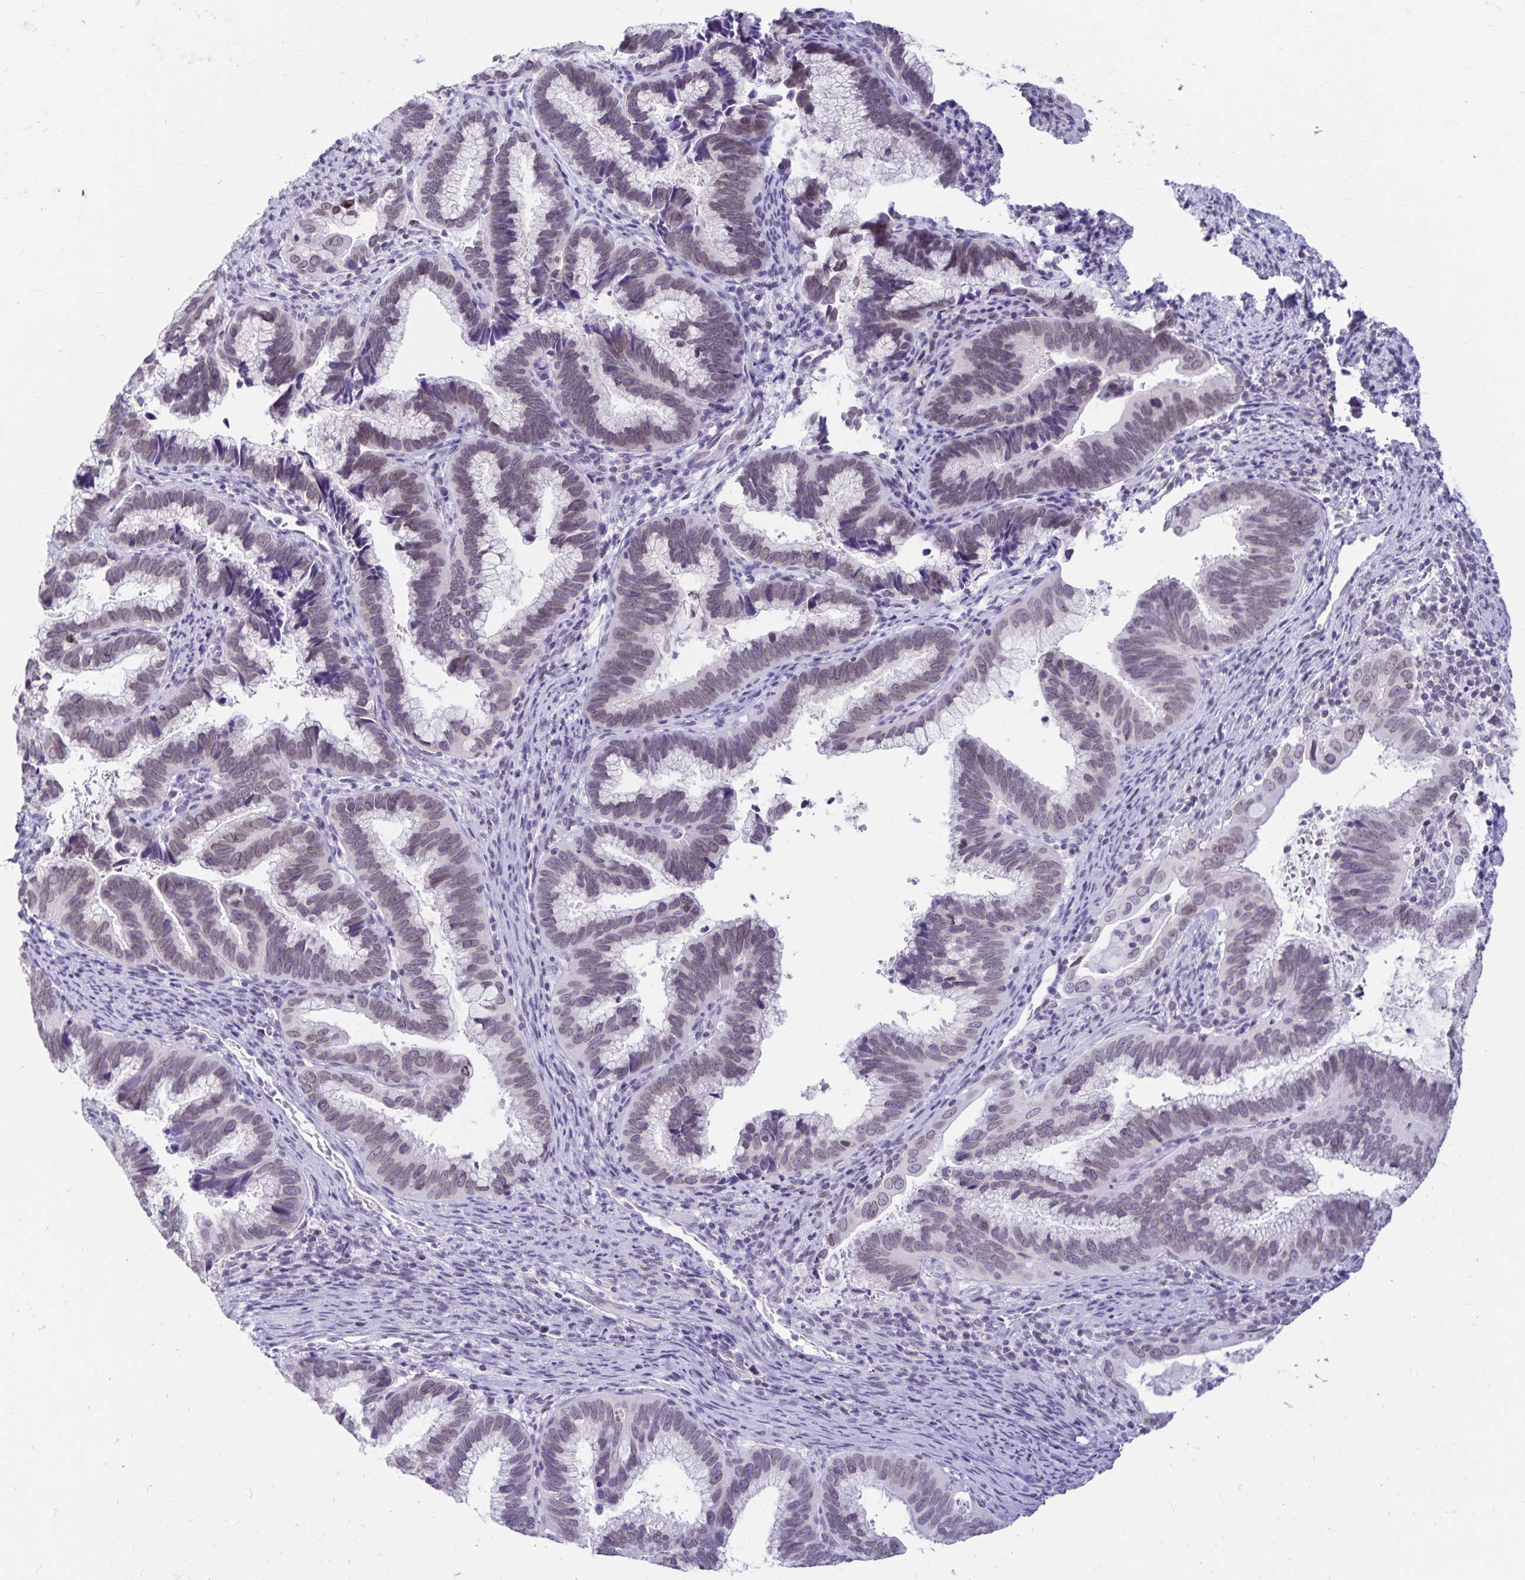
{"staining": {"intensity": "weak", "quantity": "25%-75%", "location": "cytoplasmic/membranous,nuclear"}, "tissue": "cervical cancer", "cell_type": "Tumor cells", "image_type": "cancer", "snomed": [{"axis": "morphology", "description": "Adenocarcinoma, NOS"}, {"axis": "topography", "description": "Cervix"}], "caption": "A histopathology image of human cervical adenocarcinoma stained for a protein shows weak cytoplasmic/membranous and nuclear brown staining in tumor cells.", "gene": "FAM166C", "patient": {"sex": "female", "age": 61}}